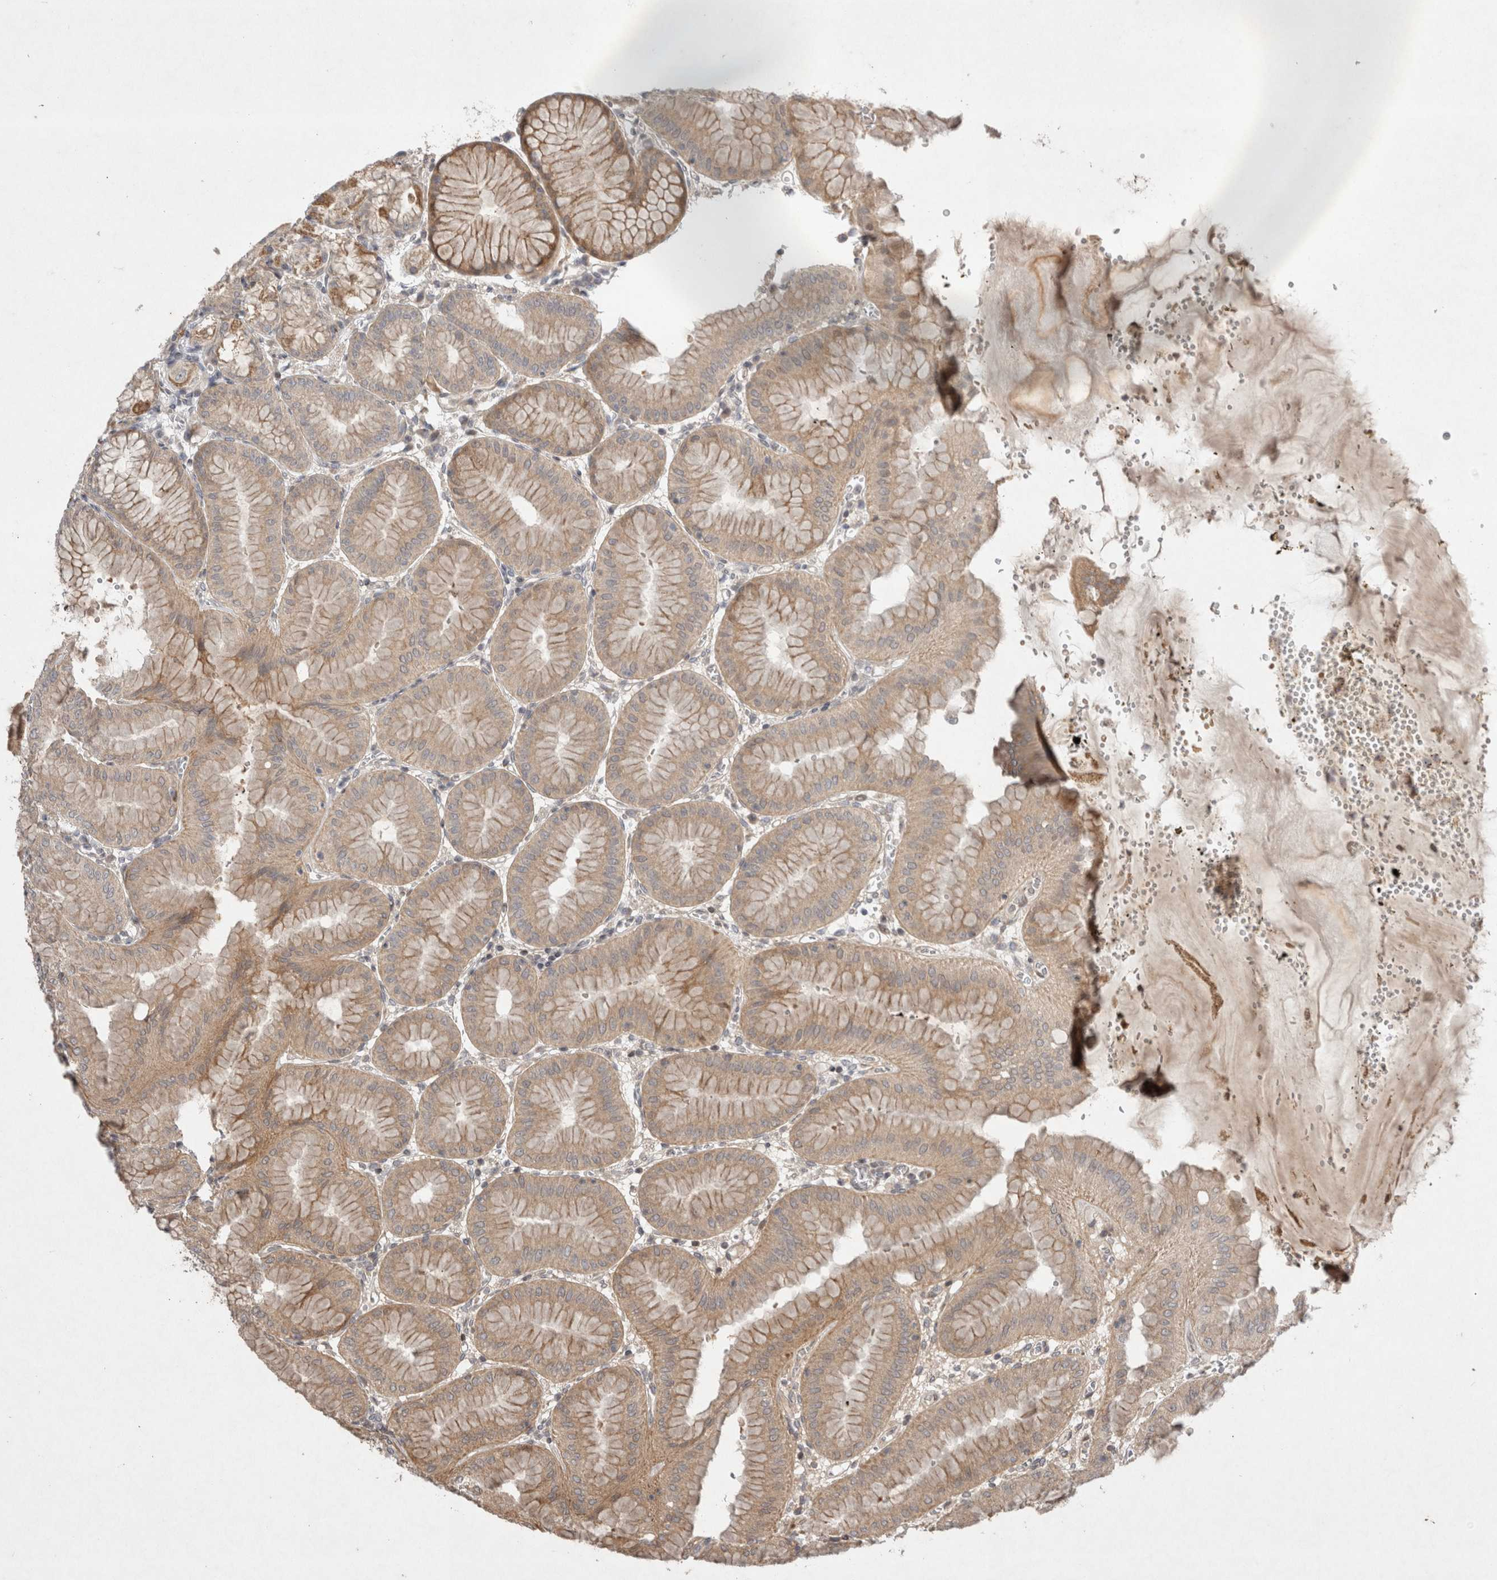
{"staining": {"intensity": "moderate", "quantity": ">75%", "location": "cytoplasmic/membranous"}, "tissue": "stomach", "cell_type": "Glandular cells", "image_type": "normal", "snomed": [{"axis": "morphology", "description": "Normal tissue, NOS"}, {"axis": "topography", "description": "Stomach, lower"}], "caption": "Immunohistochemical staining of normal human stomach displays medium levels of moderate cytoplasmic/membranous expression in about >75% of glandular cells. (brown staining indicates protein expression, while blue staining denotes nuclei).", "gene": "EIF2AK1", "patient": {"sex": "male", "age": 71}}